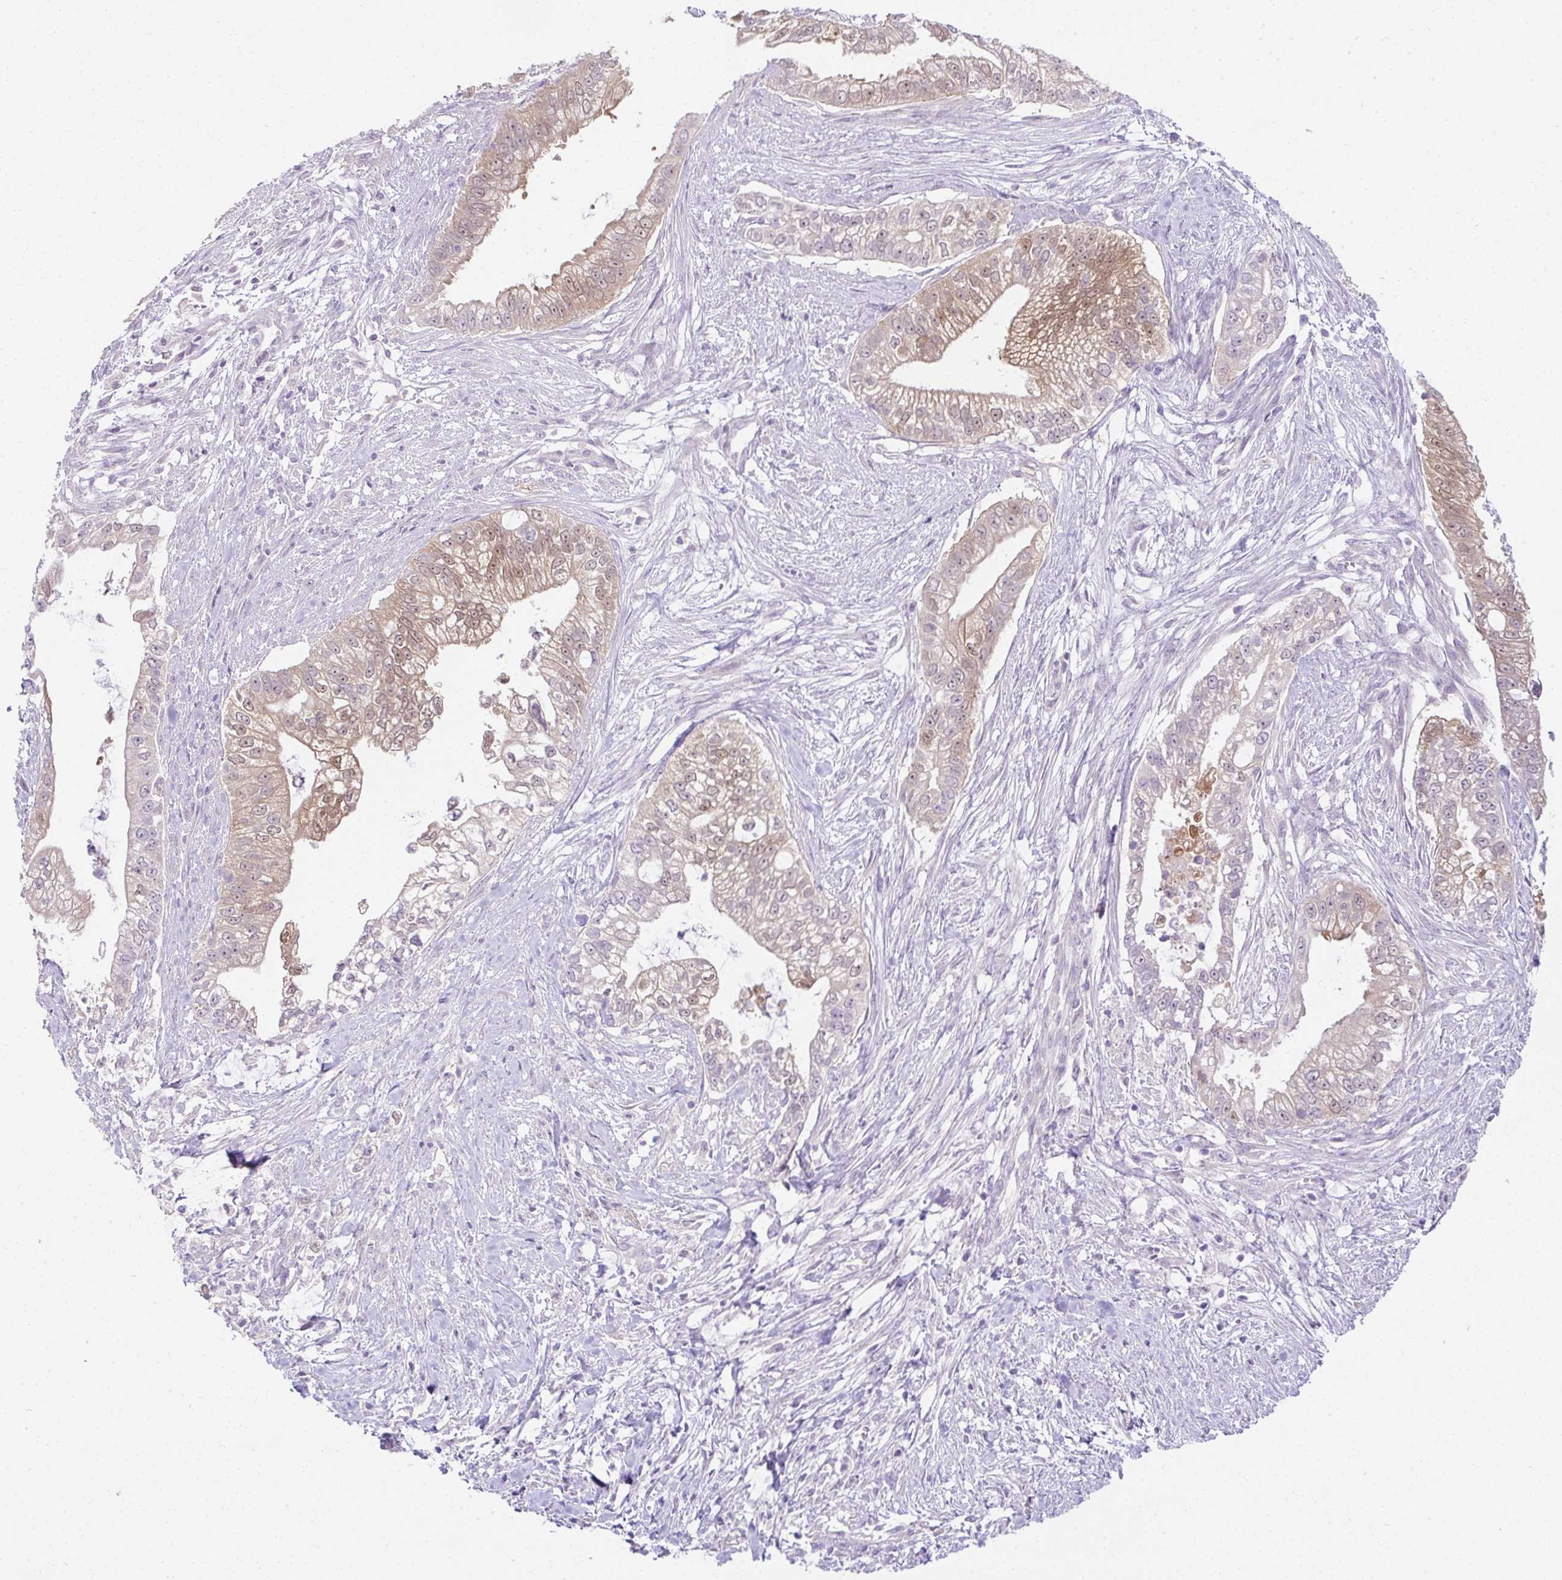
{"staining": {"intensity": "weak", "quantity": "25%-75%", "location": "cytoplasmic/membranous,nuclear"}, "tissue": "pancreatic cancer", "cell_type": "Tumor cells", "image_type": "cancer", "snomed": [{"axis": "morphology", "description": "Adenocarcinoma, NOS"}, {"axis": "topography", "description": "Pancreas"}], "caption": "Adenocarcinoma (pancreatic) stained with IHC demonstrates weak cytoplasmic/membranous and nuclear expression in approximately 25%-75% of tumor cells.", "gene": "CMPK1", "patient": {"sex": "male", "age": 70}}